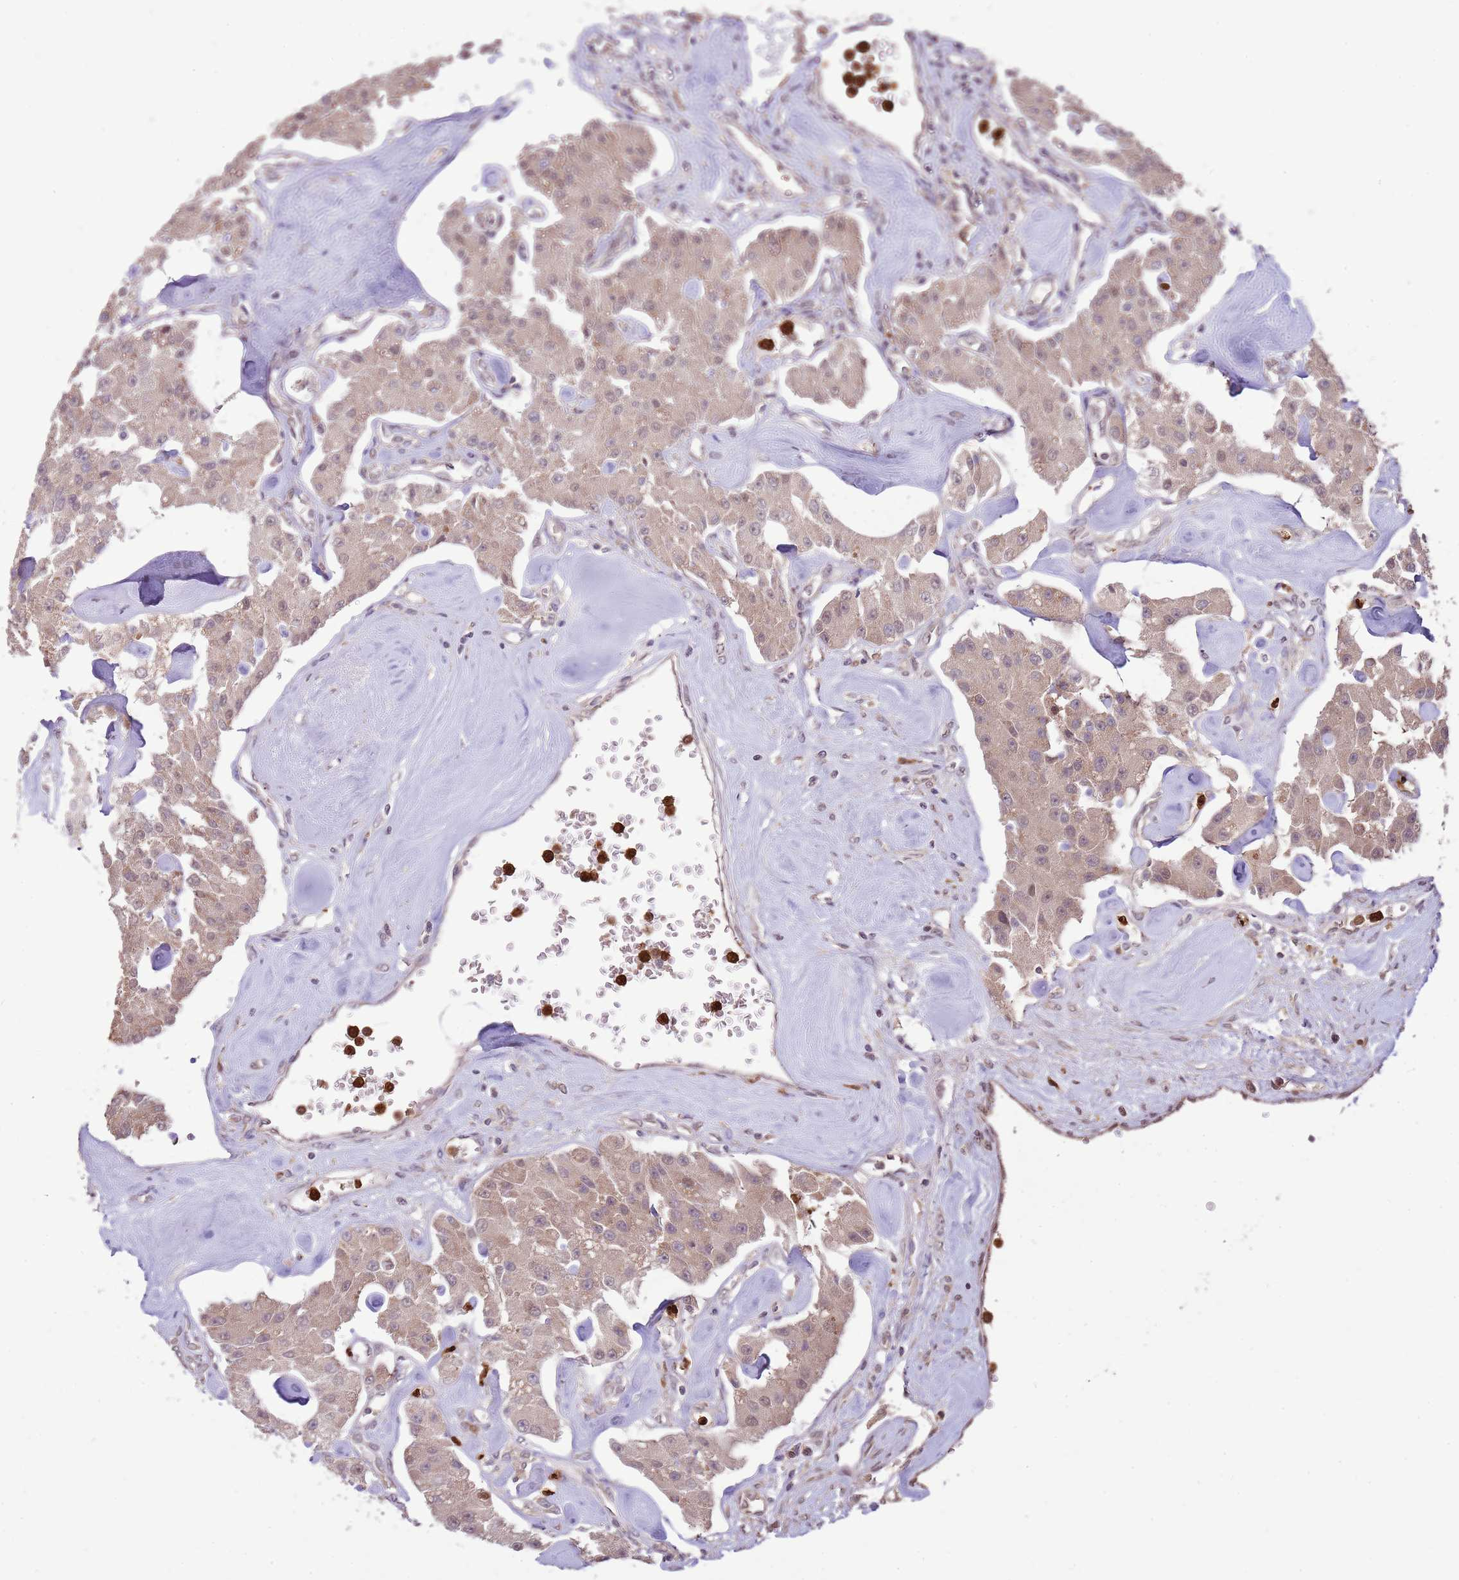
{"staining": {"intensity": "moderate", "quantity": "25%-75%", "location": "nuclear"}, "tissue": "carcinoid", "cell_type": "Tumor cells", "image_type": "cancer", "snomed": [{"axis": "morphology", "description": "Carcinoid, malignant, NOS"}, {"axis": "topography", "description": "Pancreas"}], "caption": "Carcinoid stained for a protein (brown) displays moderate nuclear positive positivity in approximately 25%-75% of tumor cells.", "gene": "AMIGO1", "patient": {"sex": "male", "age": 41}}